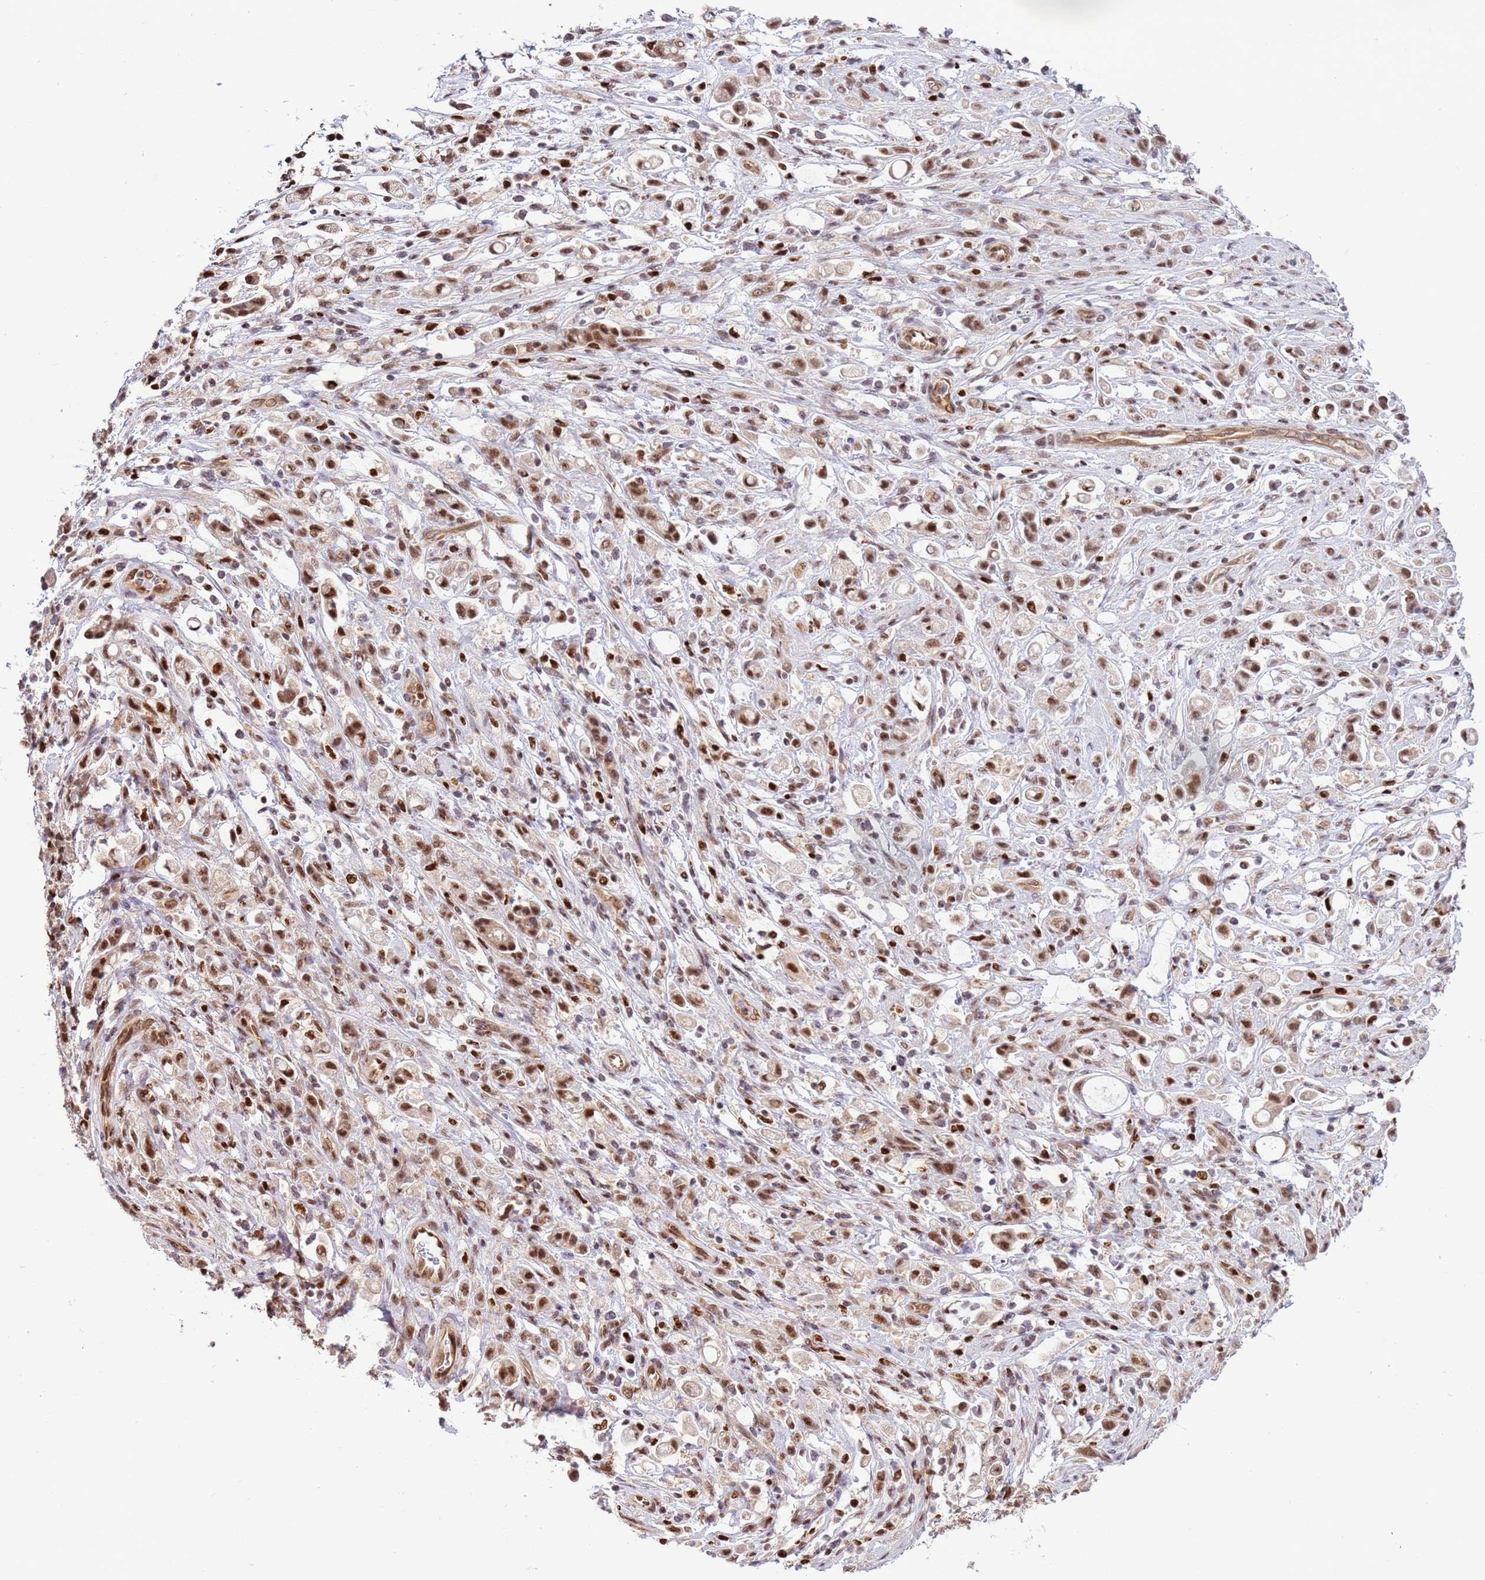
{"staining": {"intensity": "moderate", "quantity": ">75%", "location": "nuclear"}, "tissue": "stomach cancer", "cell_type": "Tumor cells", "image_type": "cancer", "snomed": [{"axis": "morphology", "description": "Adenocarcinoma, NOS"}, {"axis": "topography", "description": "Stomach"}], "caption": "This photomicrograph shows immunohistochemistry staining of human adenocarcinoma (stomach), with medium moderate nuclear expression in about >75% of tumor cells.", "gene": "PRPF6", "patient": {"sex": "female", "age": 60}}